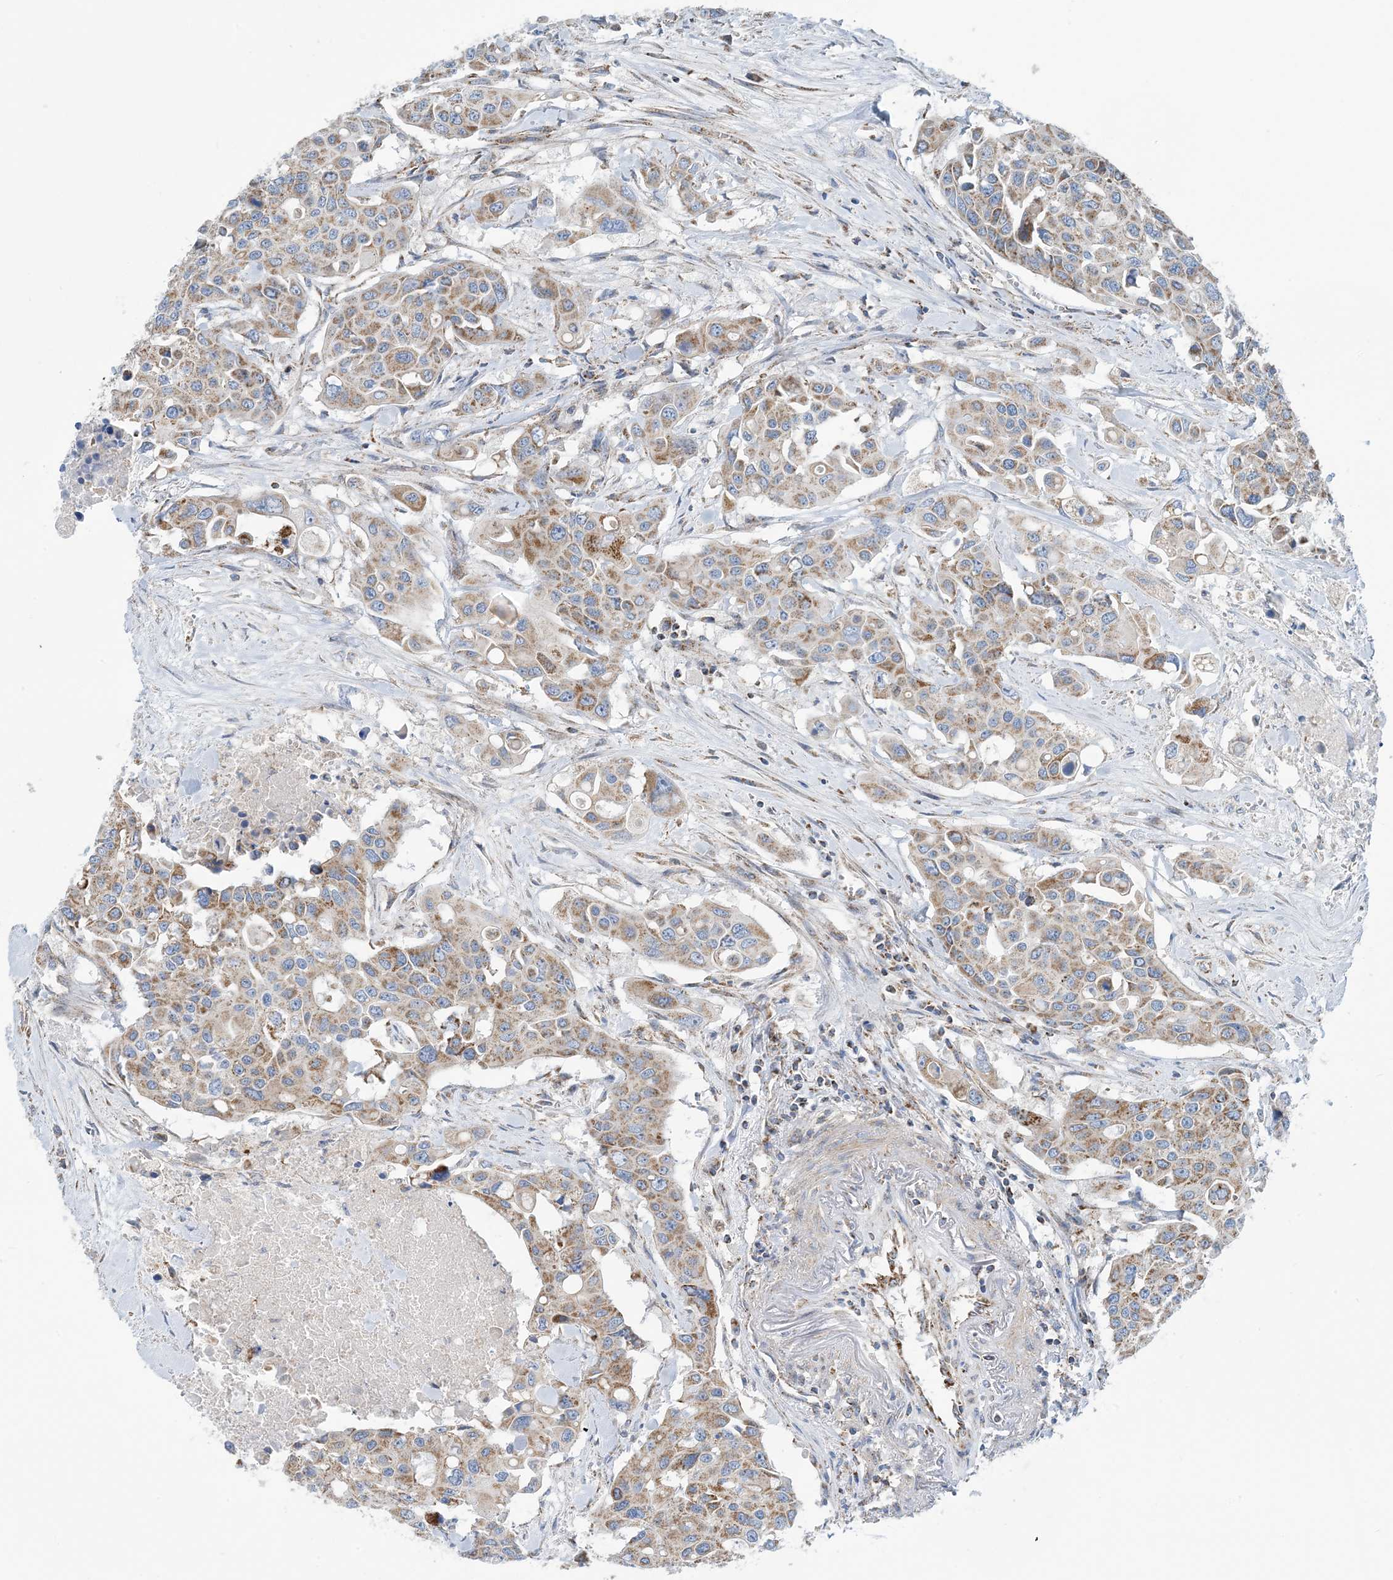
{"staining": {"intensity": "moderate", "quantity": ">75%", "location": "cytoplasmic/membranous"}, "tissue": "colorectal cancer", "cell_type": "Tumor cells", "image_type": "cancer", "snomed": [{"axis": "morphology", "description": "Adenocarcinoma, NOS"}, {"axis": "topography", "description": "Colon"}], "caption": "A brown stain highlights moderate cytoplasmic/membranous staining of a protein in colorectal cancer (adenocarcinoma) tumor cells.", "gene": "PHOSPHO2", "patient": {"sex": "male", "age": 77}}